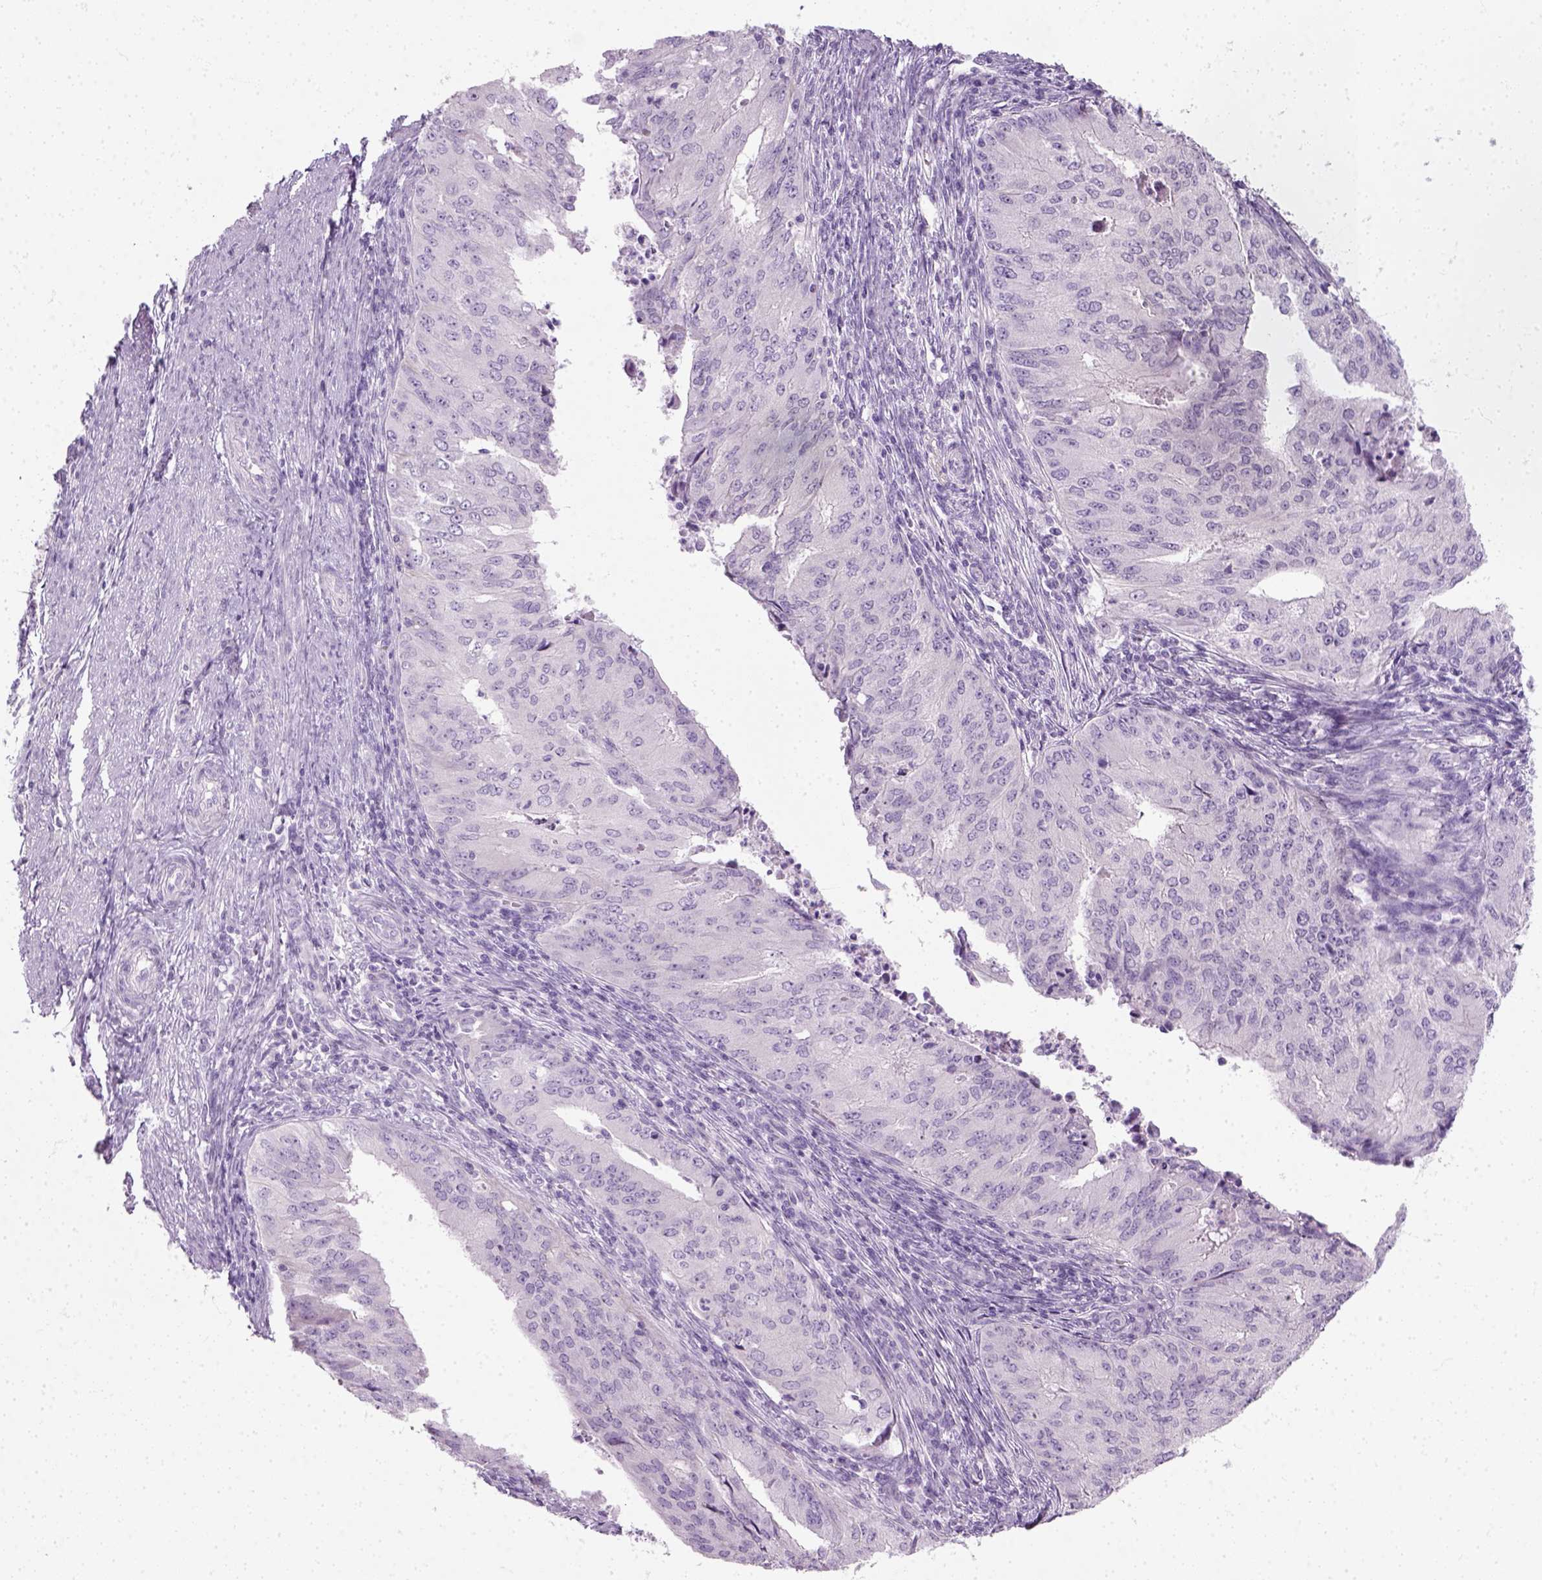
{"staining": {"intensity": "negative", "quantity": "none", "location": "none"}, "tissue": "endometrial cancer", "cell_type": "Tumor cells", "image_type": "cancer", "snomed": [{"axis": "morphology", "description": "Adenocarcinoma, NOS"}, {"axis": "topography", "description": "Endometrium"}], "caption": "Tumor cells are negative for protein expression in human endometrial cancer. The staining is performed using DAB (3,3'-diaminobenzidine) brown chromogen with nuclei counter-stained in using hematoxylin.", "gene": "SLC12A5", "patient": {"sex": "female", "age": 50}}